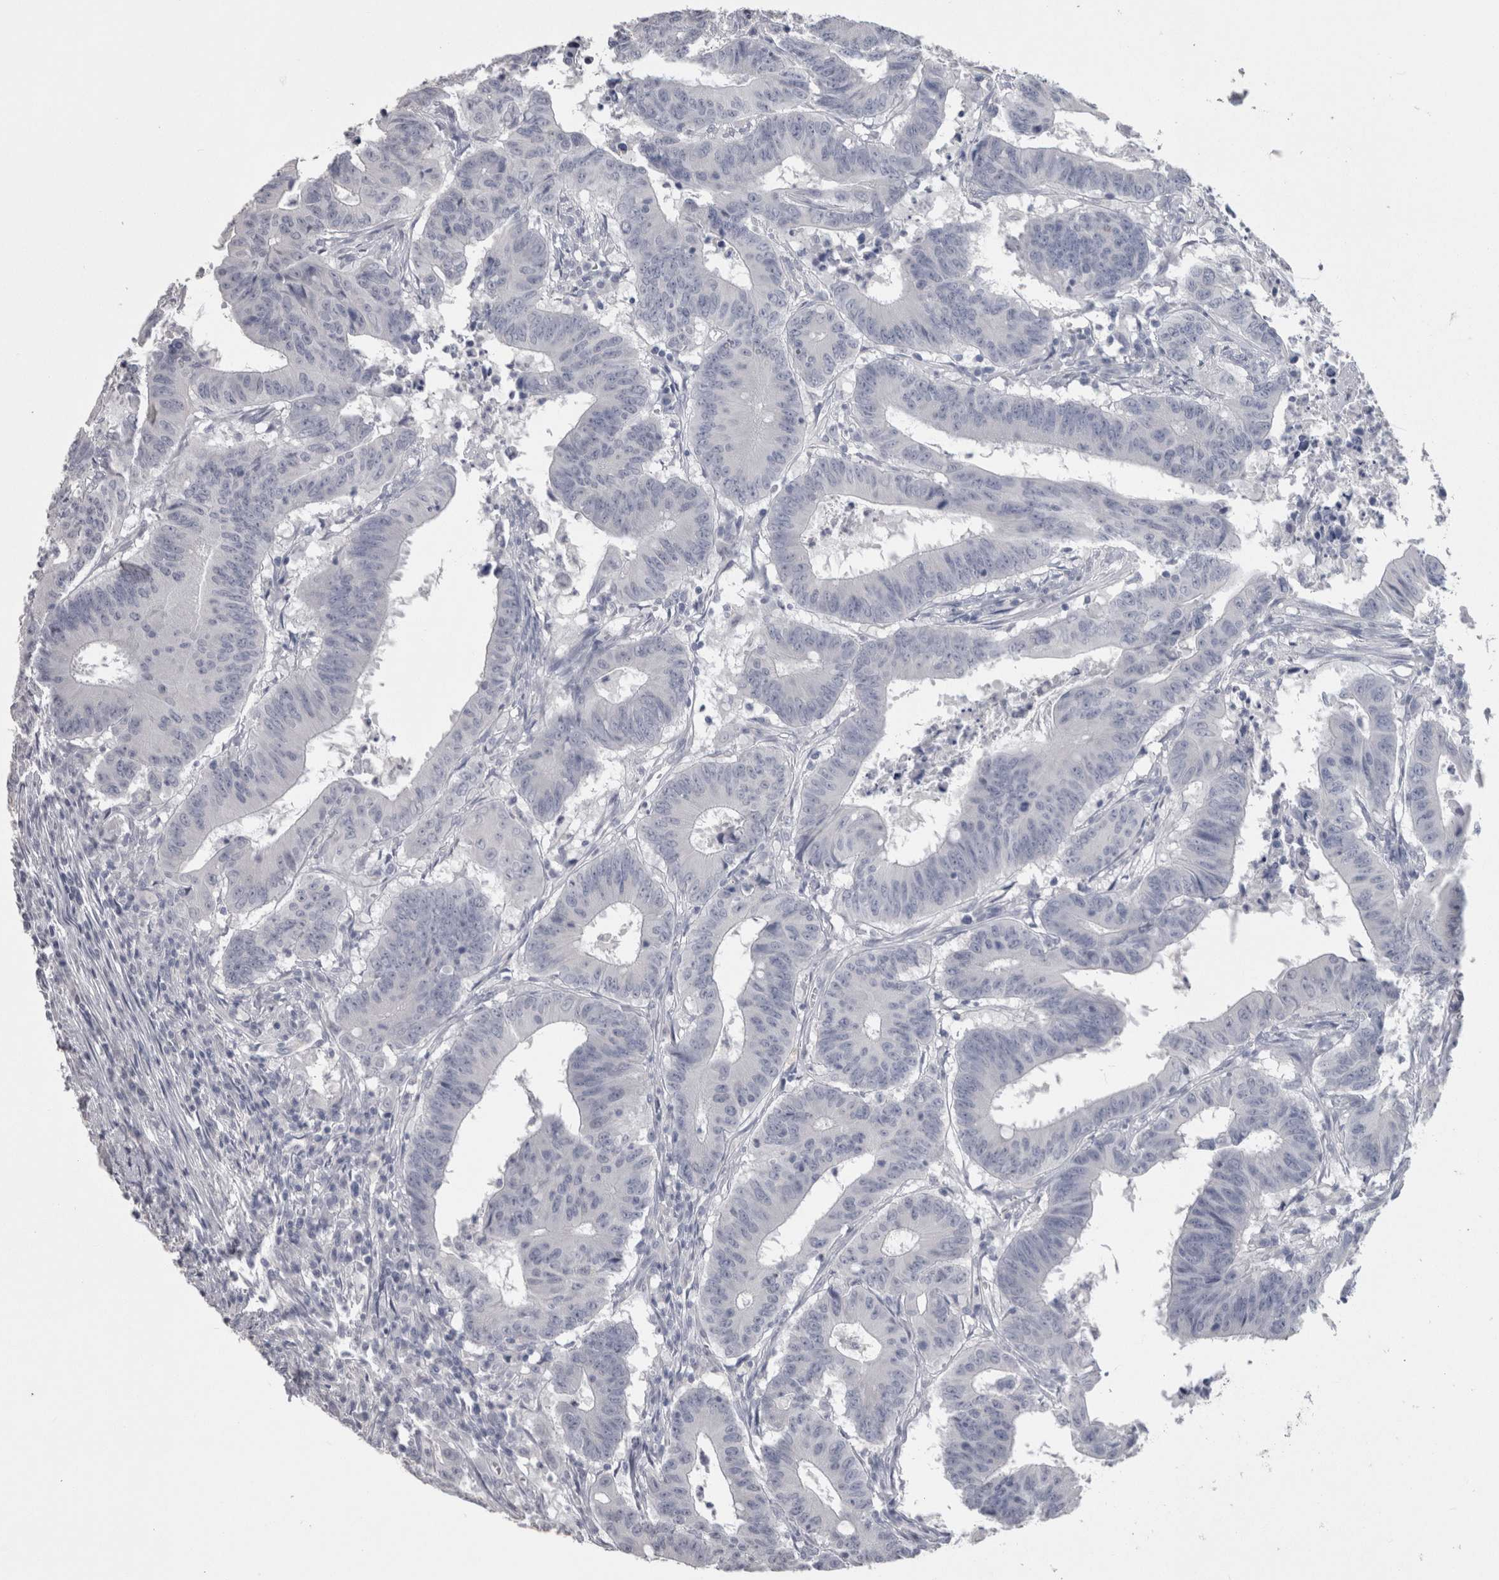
{"staining": {"intensity": "negative", "quantity": "none", "location": "none"}, "tissue": "colorectal cancer", "cell_type": "Tumor cells", "image_type": "cancer", "snomed": [{"axis": "morphology", "description": "Adenocarcinoma, NOS"}, {"axis": "topography", "description": "Colon"}], "caption": "DAB (3,3'-diaminobenzidine) immunohistochemical staining of human colorectal cancer (adenocarcinoma) displays no significant expression in tumor cells.", "gene": "CA8", "patient": {"sex": "male", "age": 45}}